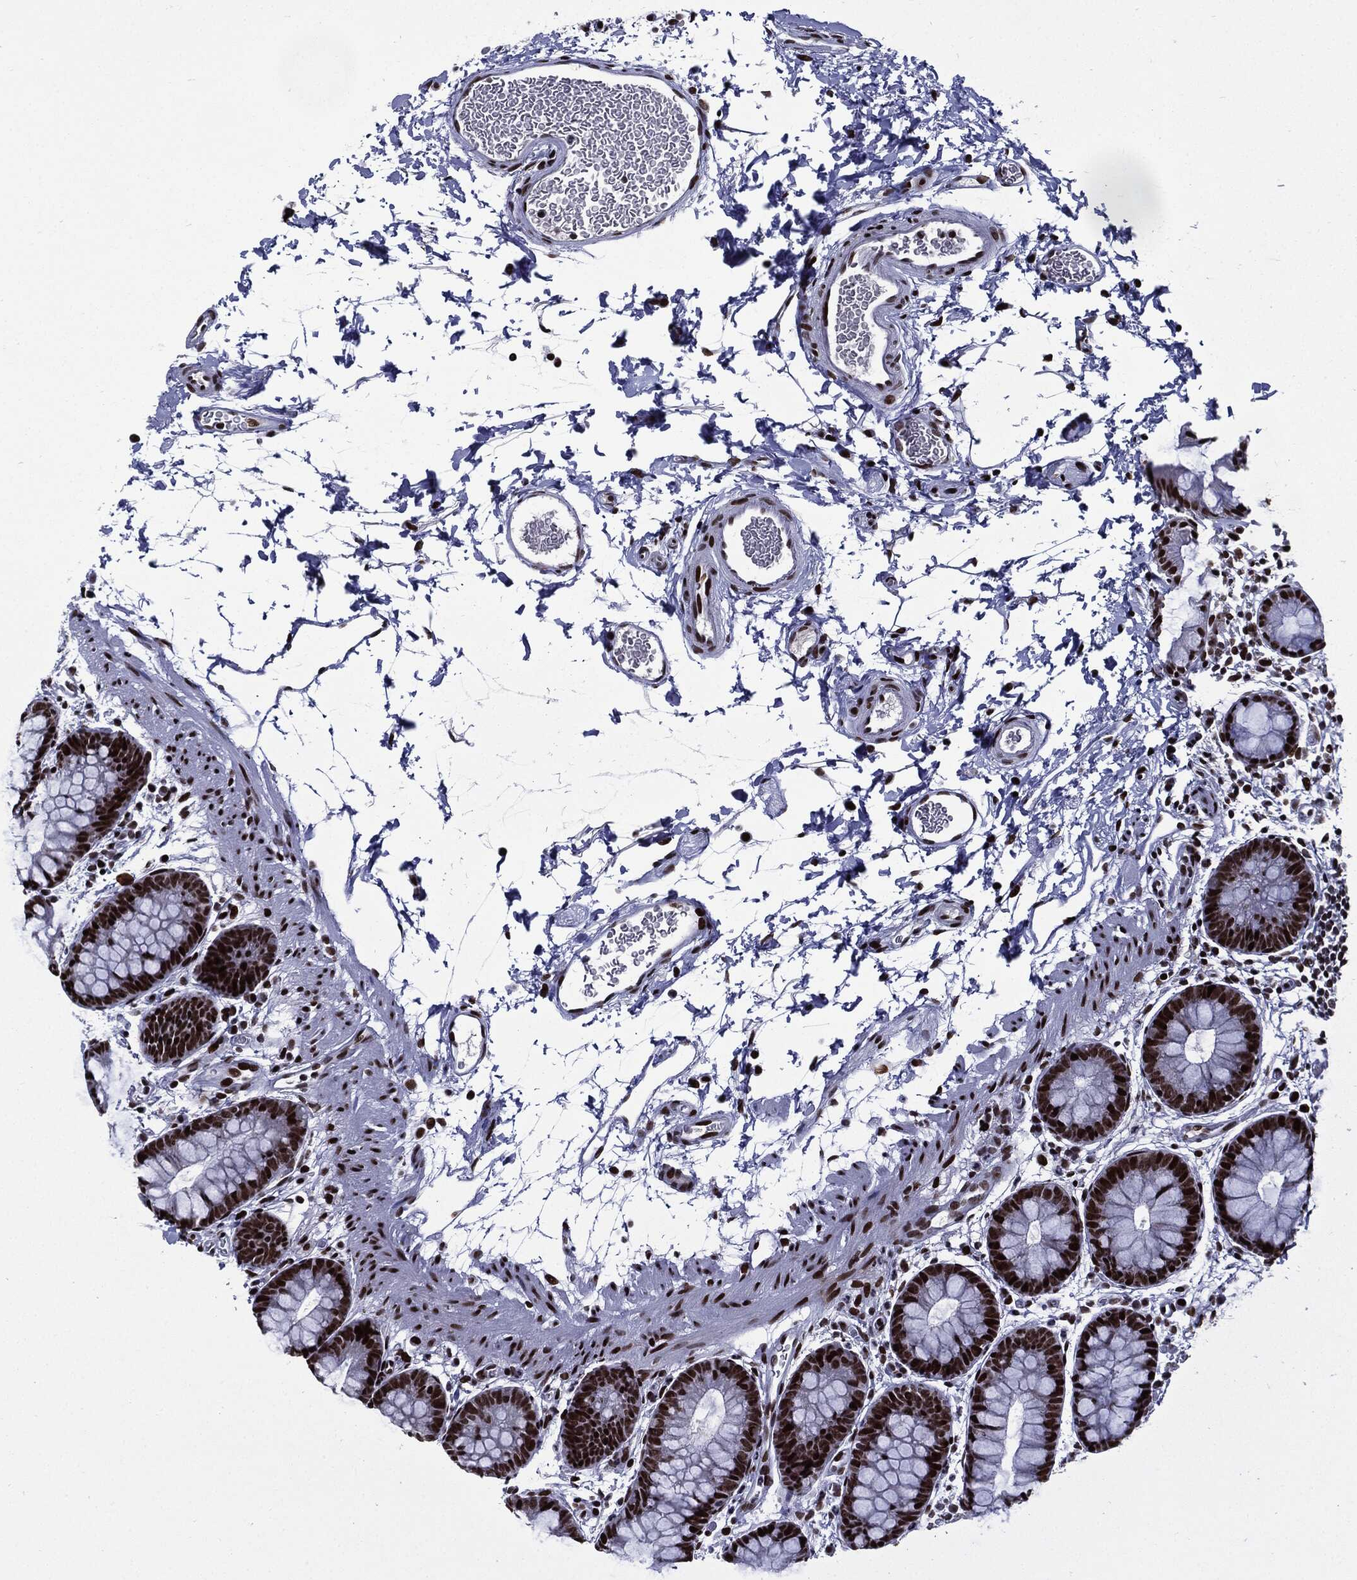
{"staining": {"intensity": "strong", "quantity": "25%-75%", "location": "nuclear"}, "tissue": "rectum", "cell_type": "Glandular cells", "image_type": "normal", "snomed": [{"axis": "morphology", "description": "Normal tissue, NOS"}, {"axis": "topography", "description": "Rectum"}], "caption": "This is an image of immunohistochemistry staining of benign rectum, which shows strong staining in the nuclear of glandular cells.", "gene": "ZFP91", "patient": {"sex": "male", "age": 57}}